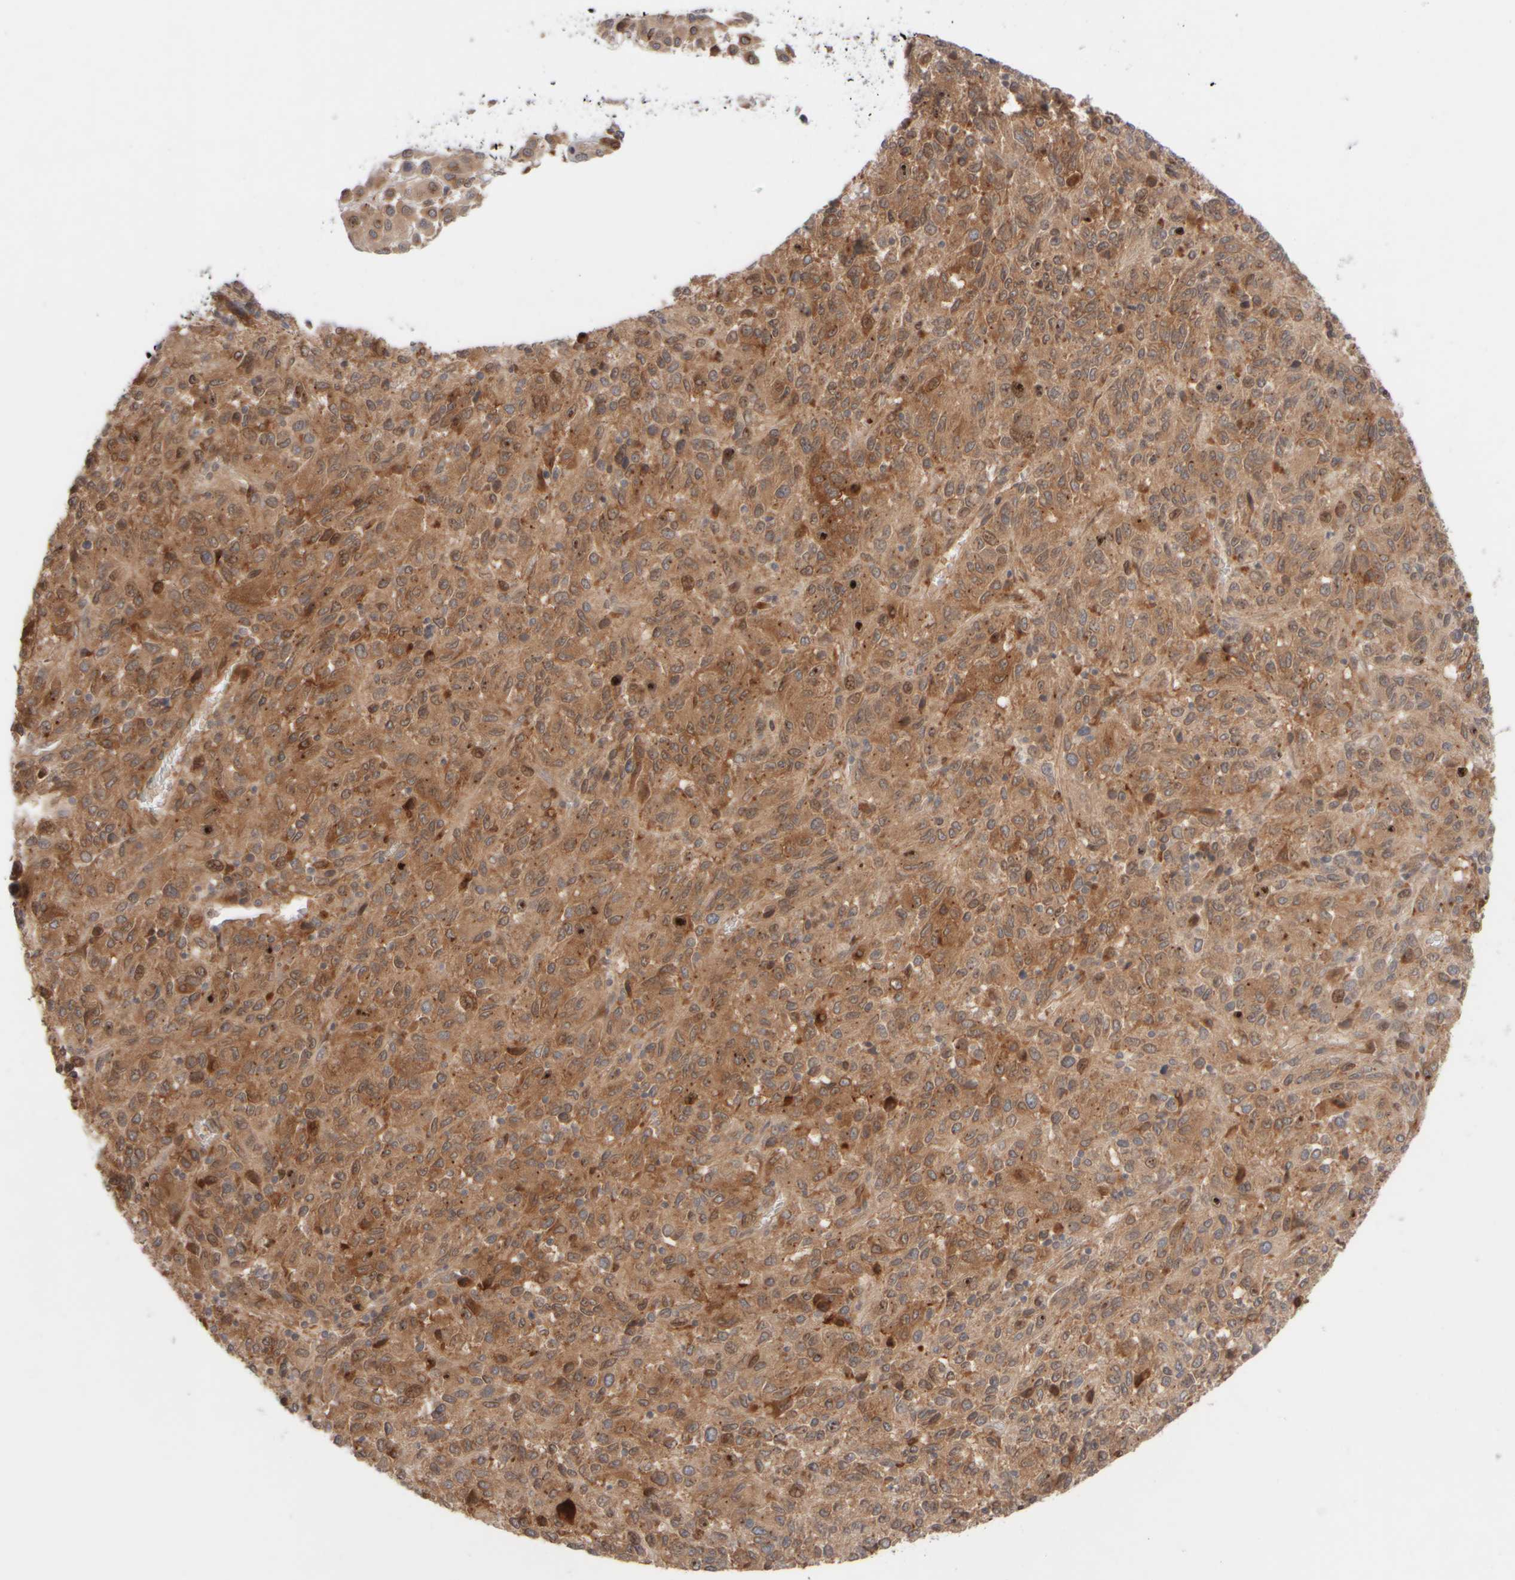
{"staining": {"intensity": "moderate", "quantity": ">75%", "location": "cytoplasmic/membranous"}, "tissue": "melanoma", "cell_type": "Tumor cells", "image_type": "cancer", "snomed": [{"axis": "morphology", "description": "Malignant melanoma, Metastatic site"}, {"axis": "topography", "description": "Lung"}], "caption": "IHC image of neoplastic tissue: human malignant melanoma (metastatic site) stained using immunohistochemistry displays medium levels of moderate protein expression localized specifically in the cytoplasmic/membranous of tumor cells, appearing as a cytoplasmic/membranous brown color.", "gene": "GCN1", "patient": {"sex": "male", "age": 64}}